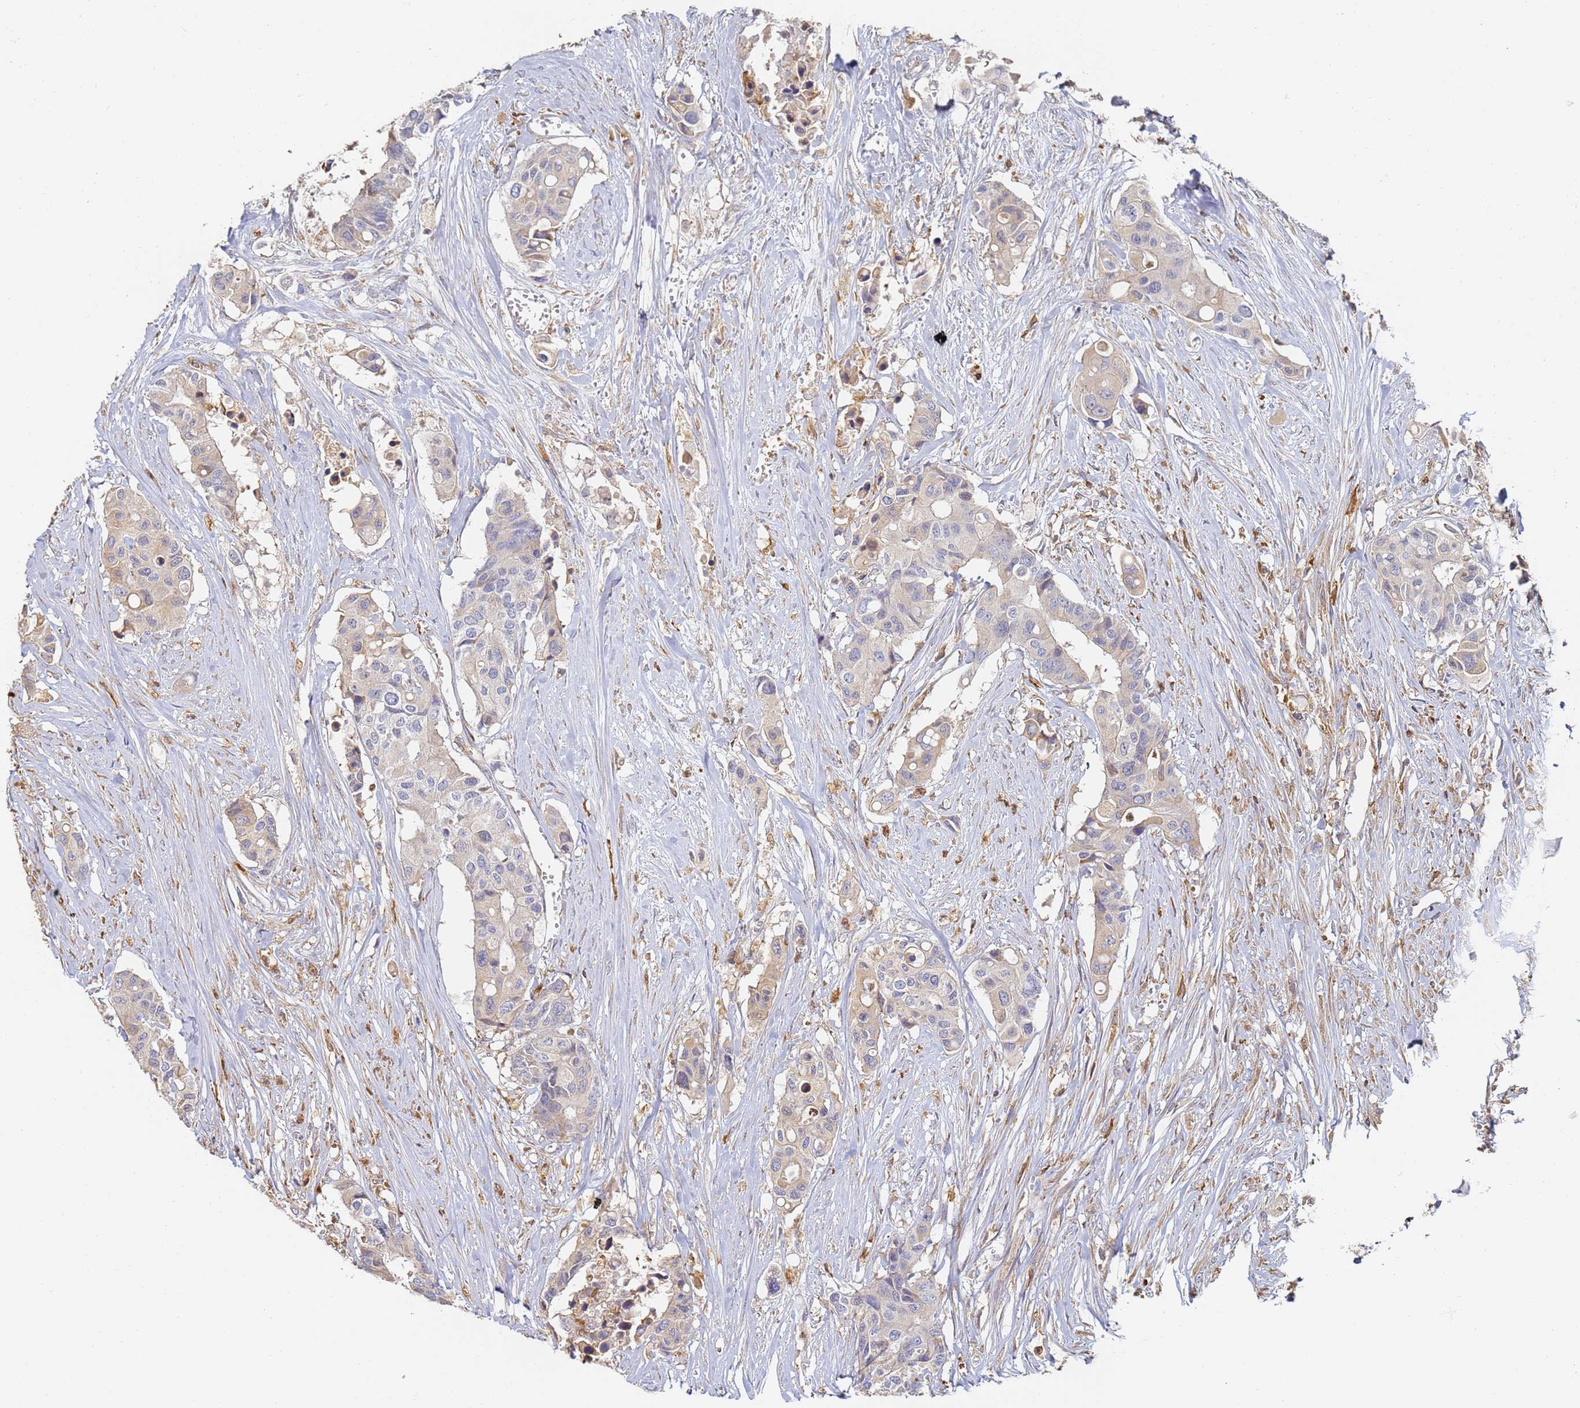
{"staining": {"intensity": "weak", "quantity": "25%-75%", "location": "cytoplasmic/membranous"}, "tissue": "colorectal cancer", "cell_type": "Tumor cells", "image_type": "cancer", "snomed": [{"axis": "morphology", "description": "Adenocarcinoma, NOS"}, {"axis": "topography", "description": "Colon"}], "caption": "Human adenocarcinoma (colorectal) stained with a protein marker displays weak staining in tumor cells.", "gene": "BIN2", "patient": {"sex": "male", "age": 77}}